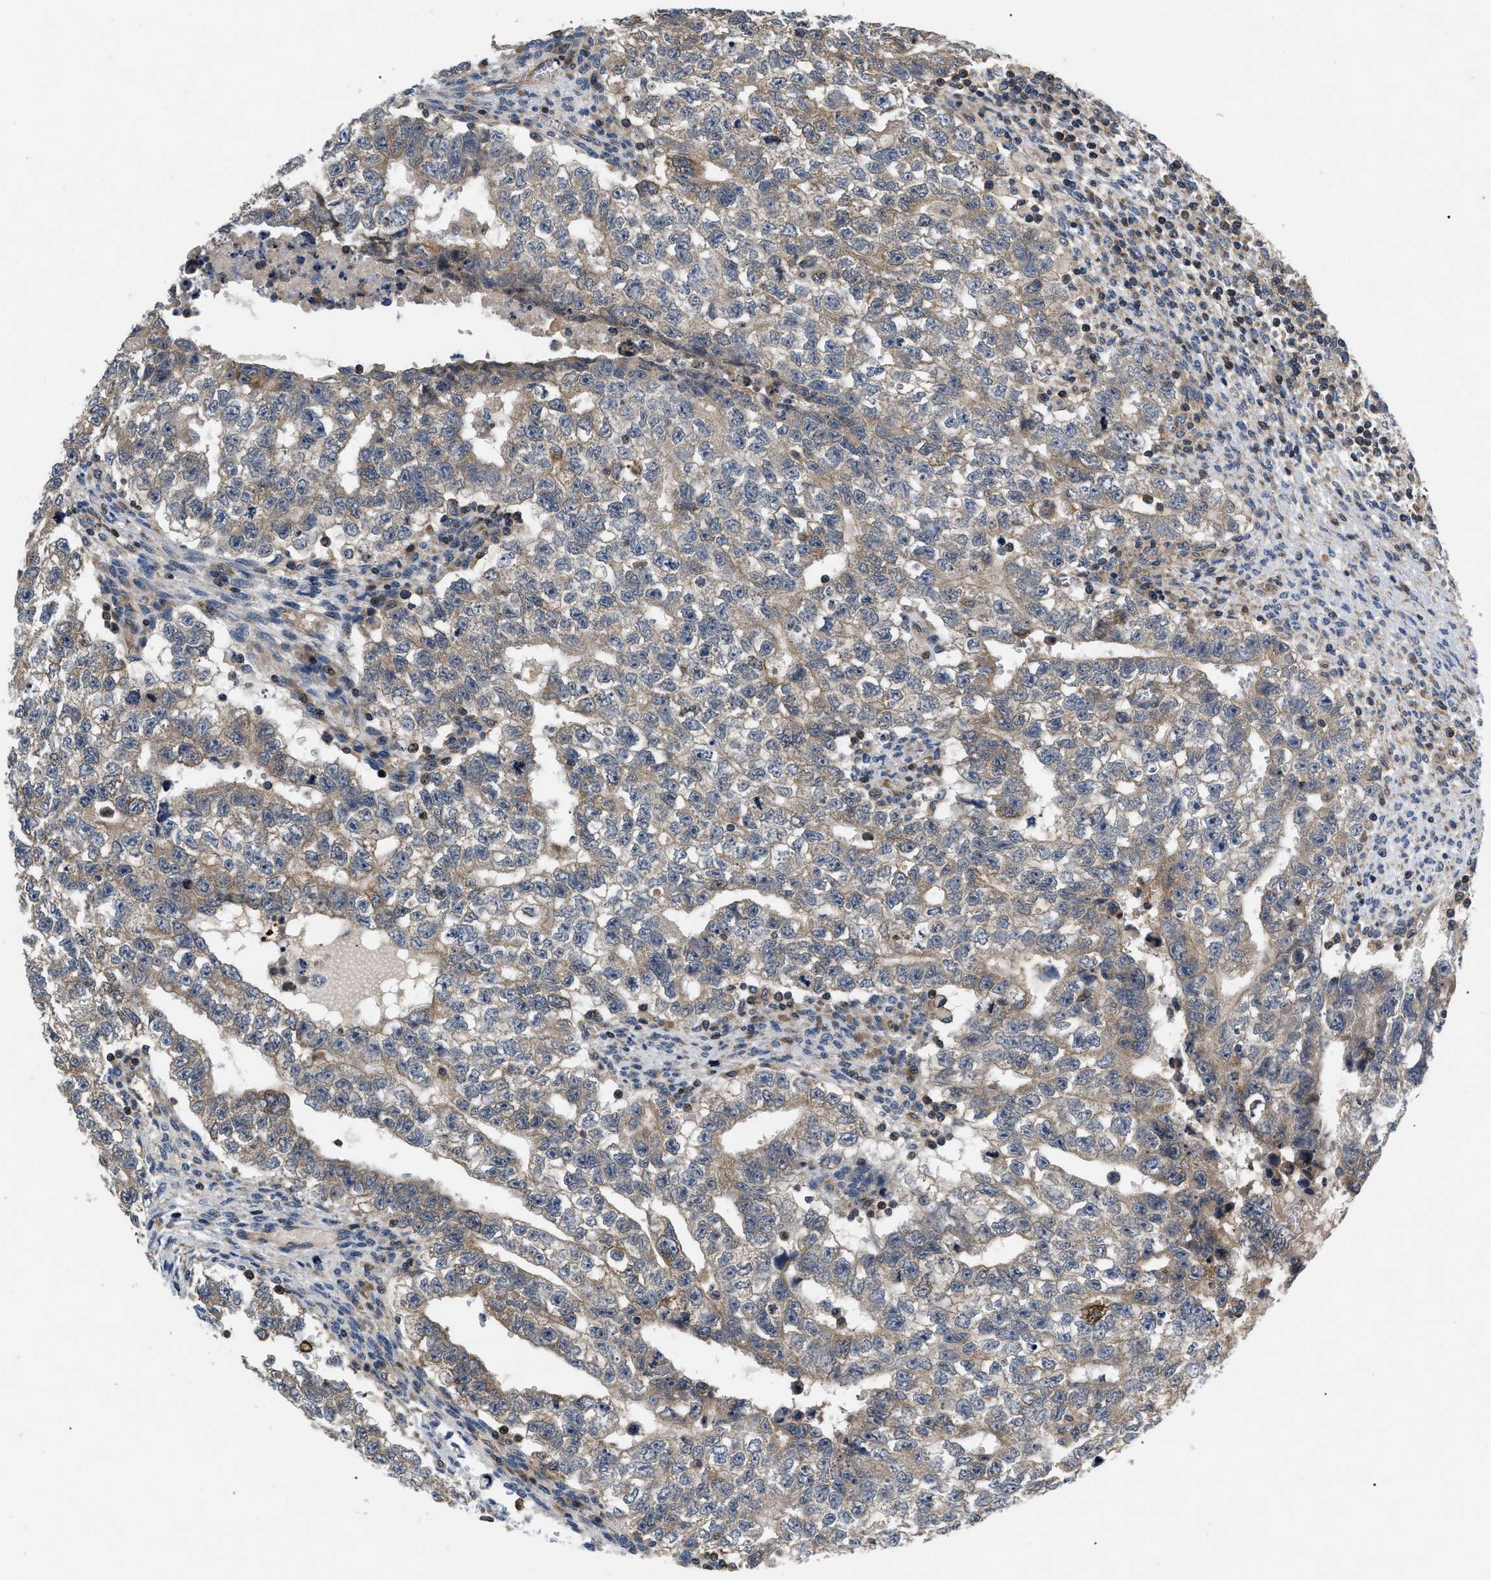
{"staining": {"intensity": "weak", "quantity": ">75%", "location": "cytoplasmic/membranous"}, "tissue": "testis cancer", "cell_type": "Tumor cells", "image_type": "cancer", "snomed": [{"axis": "morphology", "description": "Seminoma, NOS"}, {"axis": "morphology", "description": "Carcinoma, Embryonal, NOS"}, {"axis": "topography", "description": "Testis"}], "caption": "Tumor cells reveal low levels of weak cytoplasmic/membranous staining in approximately >75% of cells in human seminoma (testis). (IHC, brightfield microscopy, high magnification).", "gene": "HMGCR", "patient": {"sex": "male", "age": 38}}